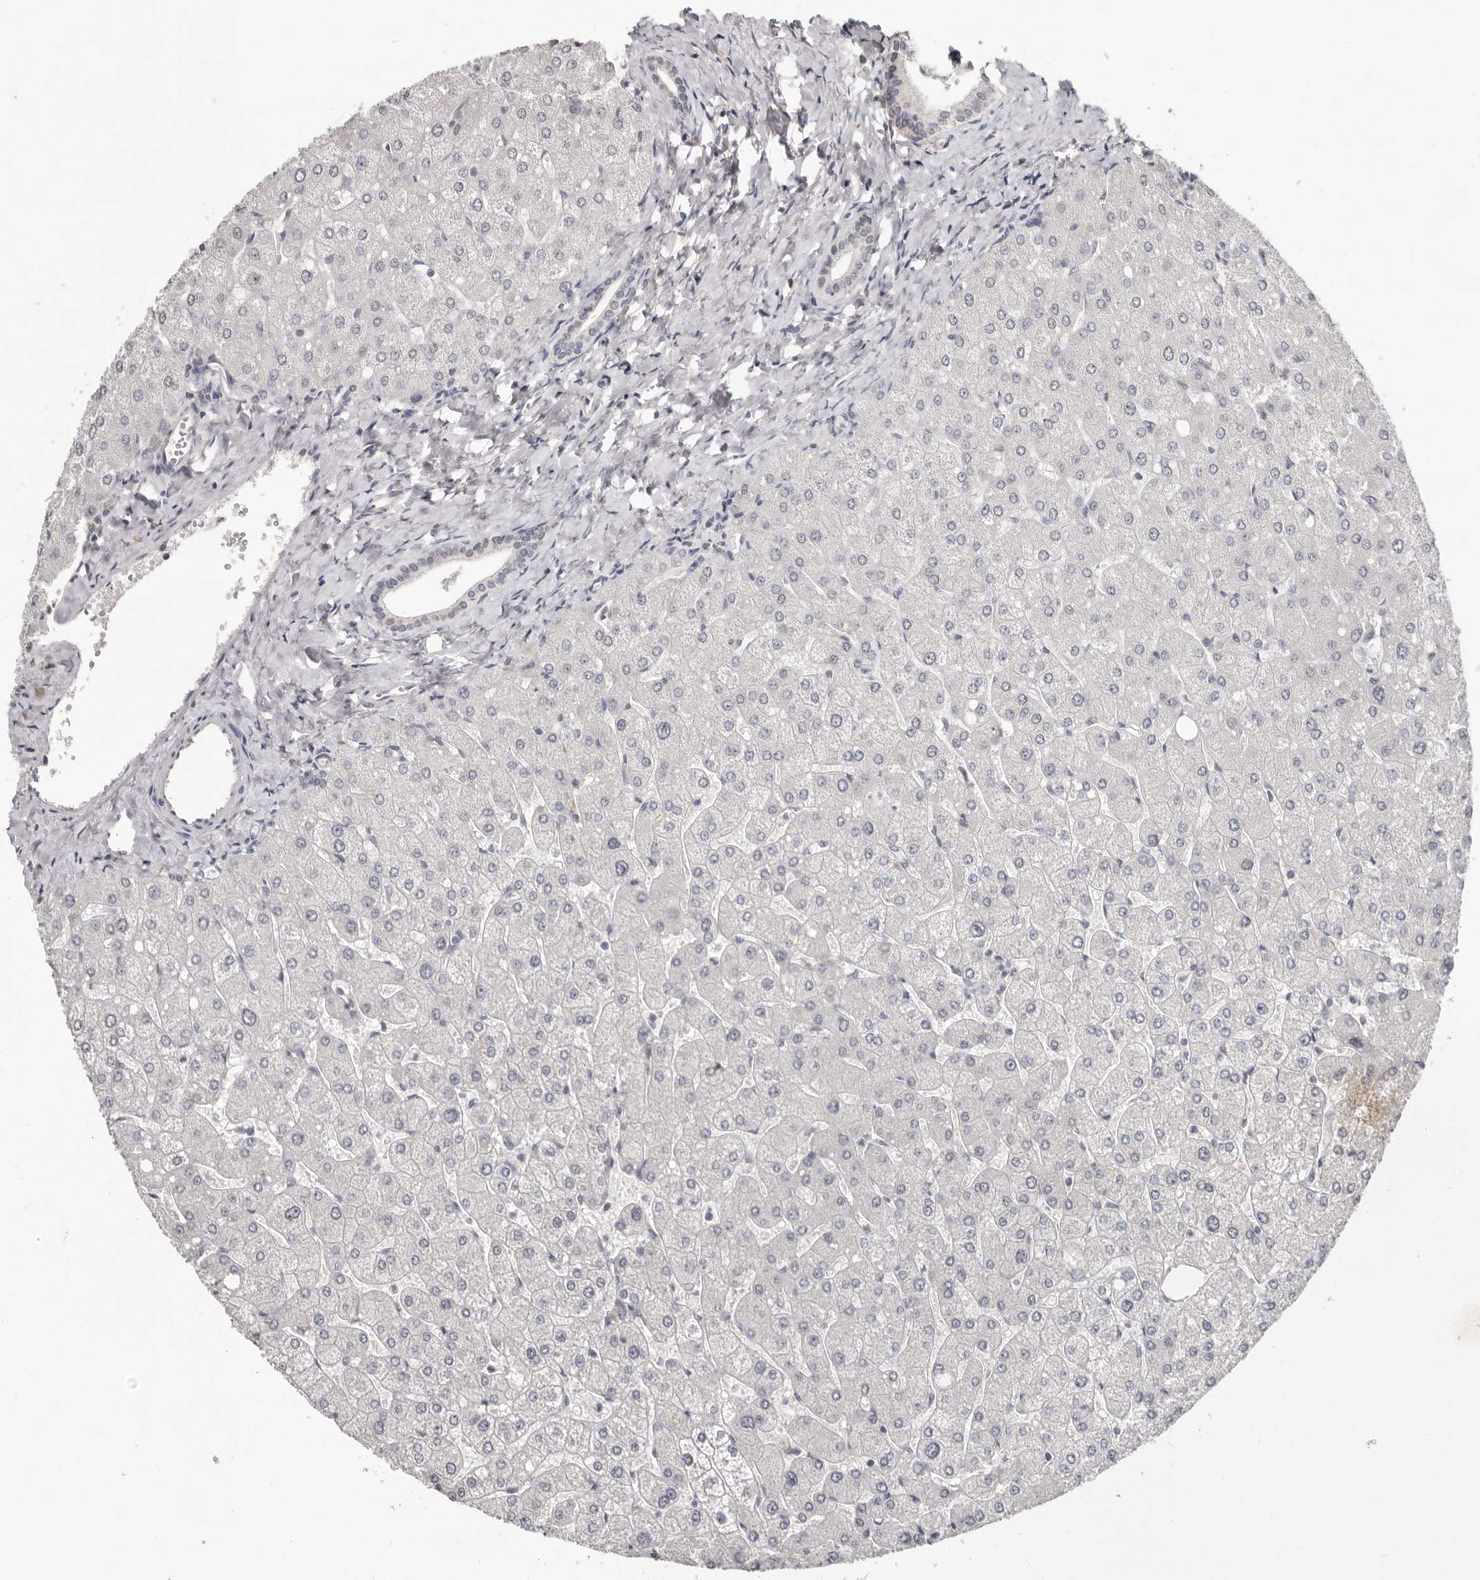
{"staining": {"intensity": "weak", "quantity": "<25%", "location": "nuclear"}, "tissue": "liver", "cell_type": "Cholangiocytes", "image_type": "normal", "snomed": [{"axis": "morphology", "description": "Normal tissue, NOS"}, {"axis": "topography", "description": "Liver"}], "caption": "This is an immunohistochemistry (IHC) image of benign human liver. There is no staining in cholangiocytes.", "gene": "LINGO2", "patient": {"sex": "male", "age": 55}}